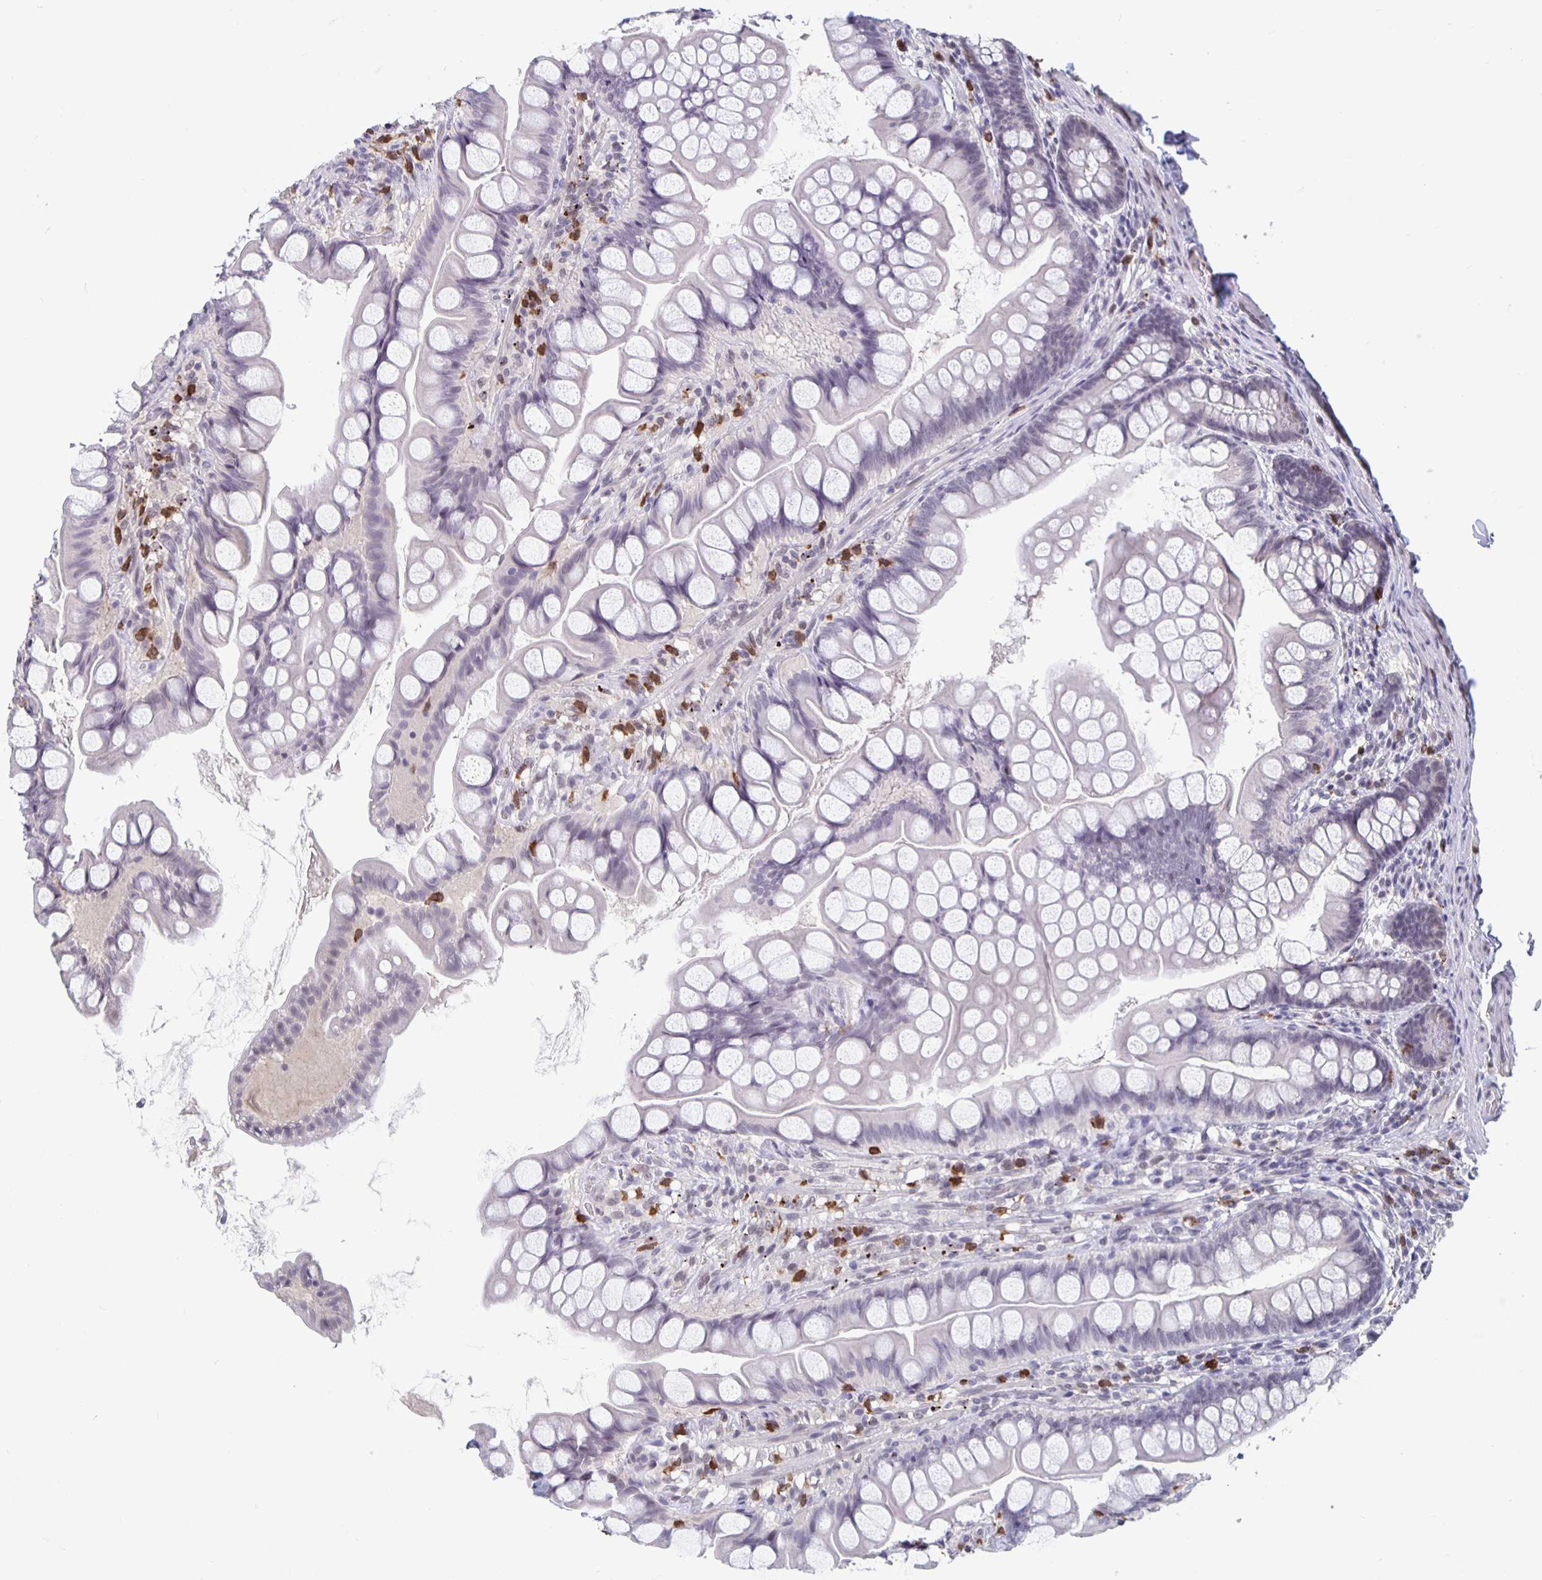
{"staining": {"intensity": "negative", "quantity": "none", "location": "none"}, "tissue": "small intestine", "cell_type": "Glandular cells", "image_type": "normal", "snomed": [{"axis": "morphology", "description": "Normal tissue, NOS"}, {"axis": "topography", "description": "Small intestine"}], "caption": "Immunohistochemistry of unremarkable small intestine reveals no expression in glandular cells.", "gene": "ZNF691", "patient": {"sex": "male", "age": 70}}